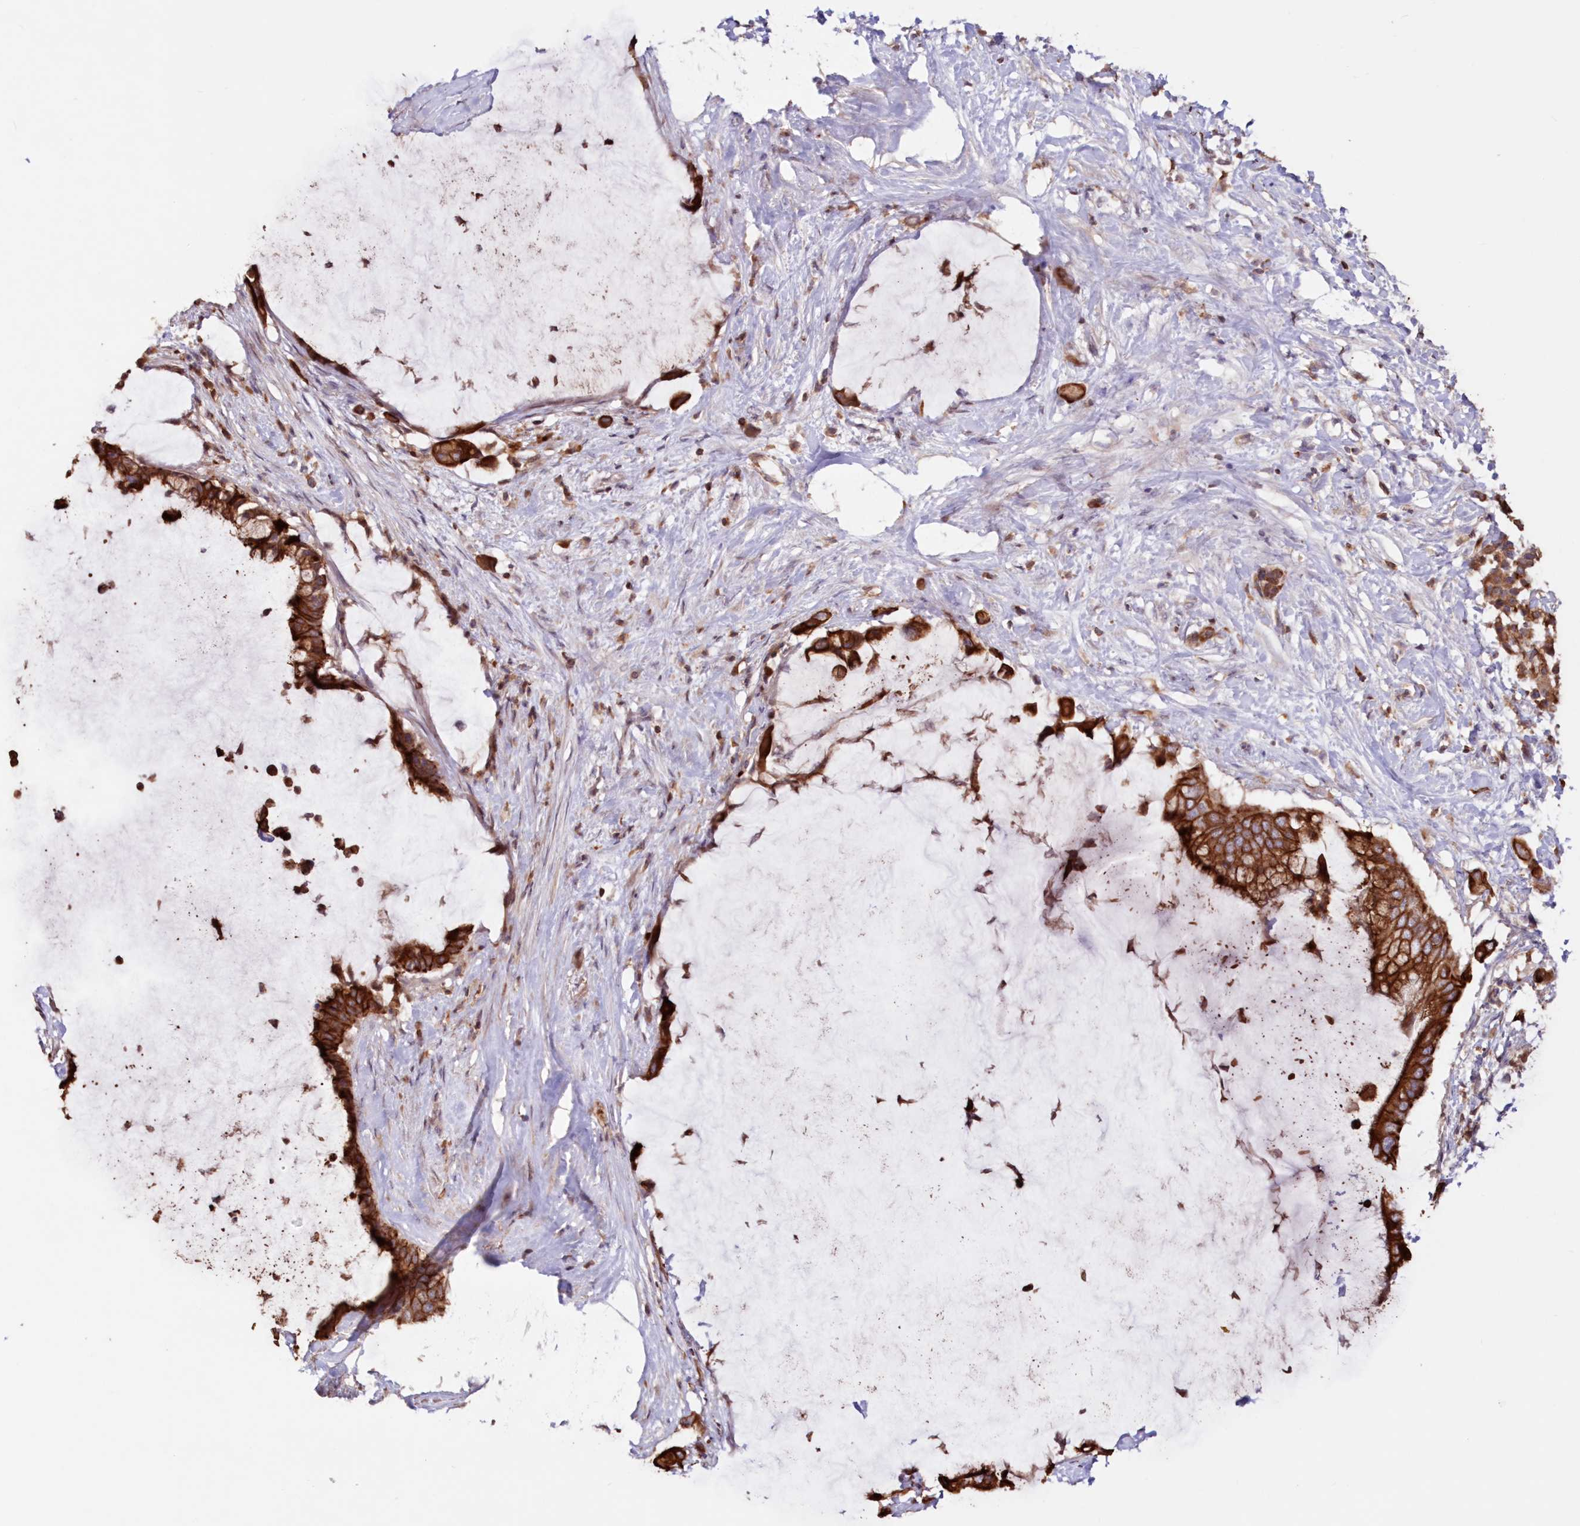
{"staining": {"intensity": "strong", "quantity": ">75%", "location": "cytoplasmic/membranous"}, "tissue": "pancreatic cancer", "cell_type": "Tumor cells", "image_type": "cancer", "snomed": [{"axis": "morphology", "description": "Adenocarcinoma, NOS"}, {"axis": "topography", "description": "Pancreas"}], "caption": "This photomicrograph demonstrates immunohistochemistry staining of human pancreatic adenocarcinoma, with high strong cytoplasmic/membranous expression in approximately >75% of tumor cells.", "gene": "SNED1", "patient": {"sex": "male", "age": 41}}